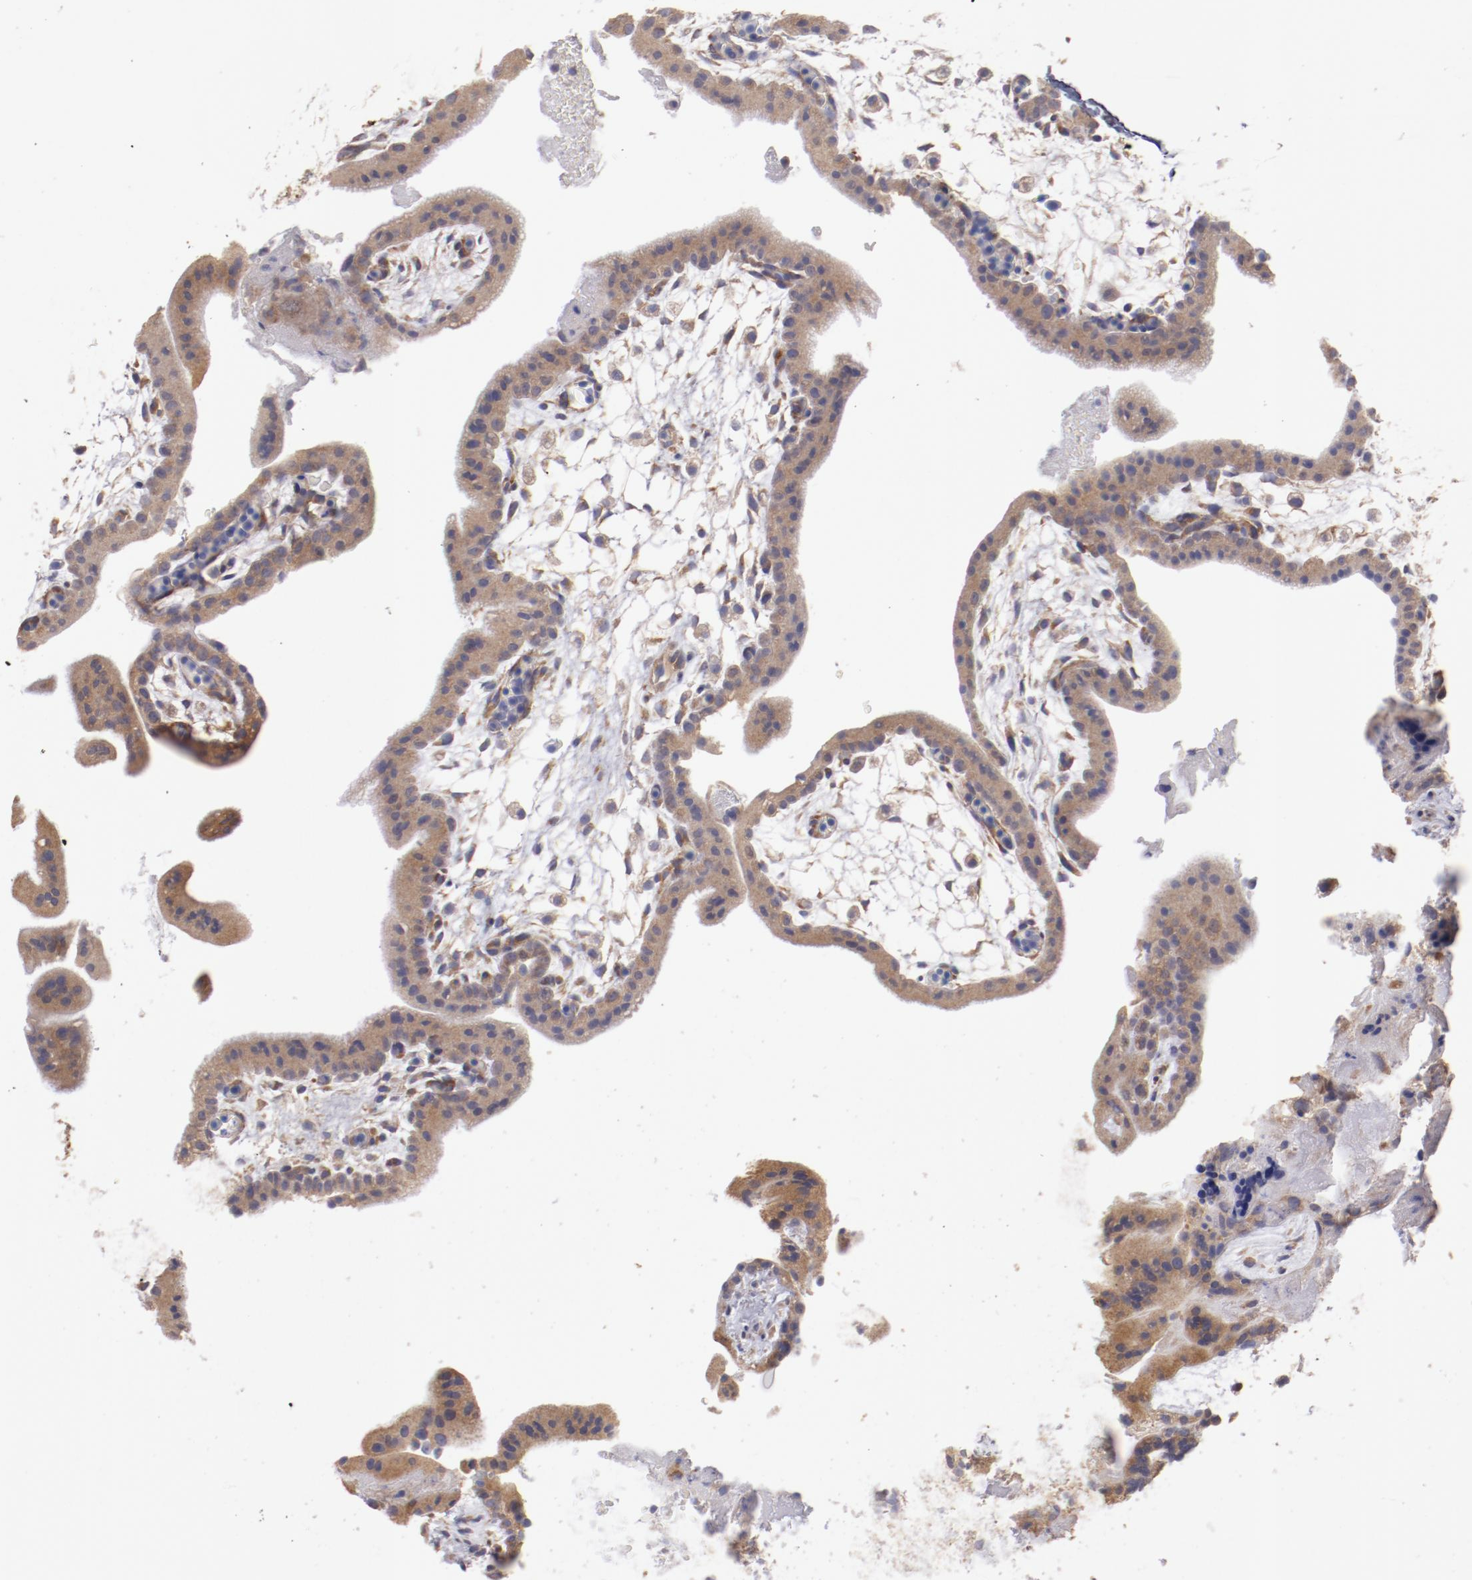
{"staining": {"intensity": "weak", "quantity": ">75%", "location": "cytoplasmic/membranous"}, "tissue": "placenta", "cell_type": "Decidual cells", "image_type": "normal", "snomed": [{"axis": "morphology", "description": "Normal tissue, NOS"}, {"axis": "topography", "description": "Placenta"}], "caption": "Immunohistochemical staining of normal placenta demonstrates >75% levels of weak cytoplasmic/membranous protein expression in about >75% of decidual cells.", "gene": "ENTPD5", "patient": {"sex": "female", "age": 35}}